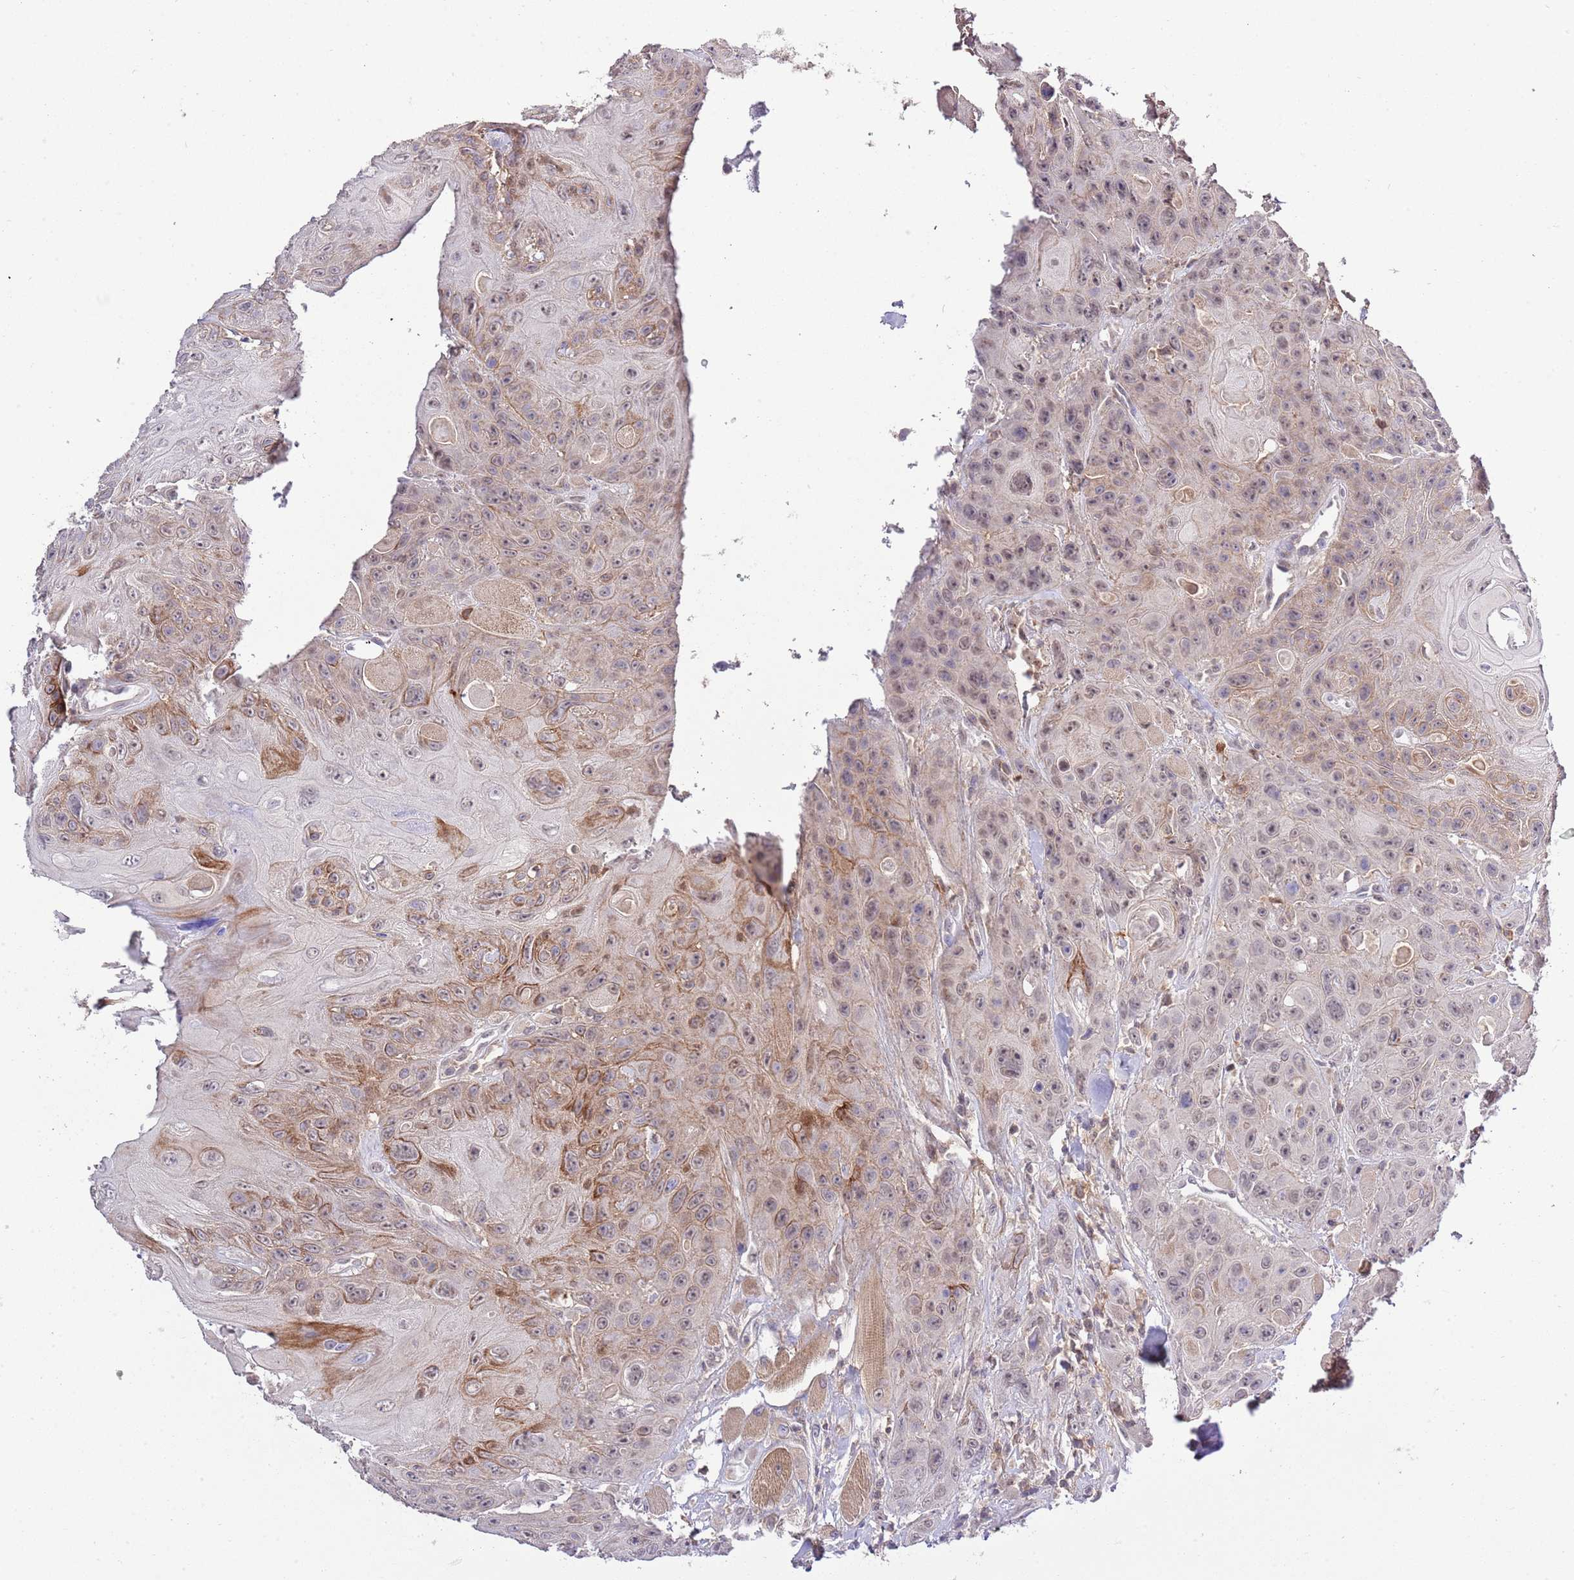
{"staining": {"intensity": "moderate", "quantity": "25%-75%", "location": "cytoplasmic/membranous,nuclear"}, "tissue": "head and neck cancer", "cell_type": "Tumor cells", "image_type": "cancer", "snomed": [{"axis": "morphology", "description": "Squamous cell carcinoma, NOS"}, {"axis": "topography", "description": "Head-Neck"}], "caption": "Protein expression analysis of human squamous cell carcinoma (head and neck) reveals moderate cytoplasmic/membranous and nuclear staining in about 25%-75% of tumor cells.", "gene": "EFHD1", "patient": {"sex": "female", "age": 59}}